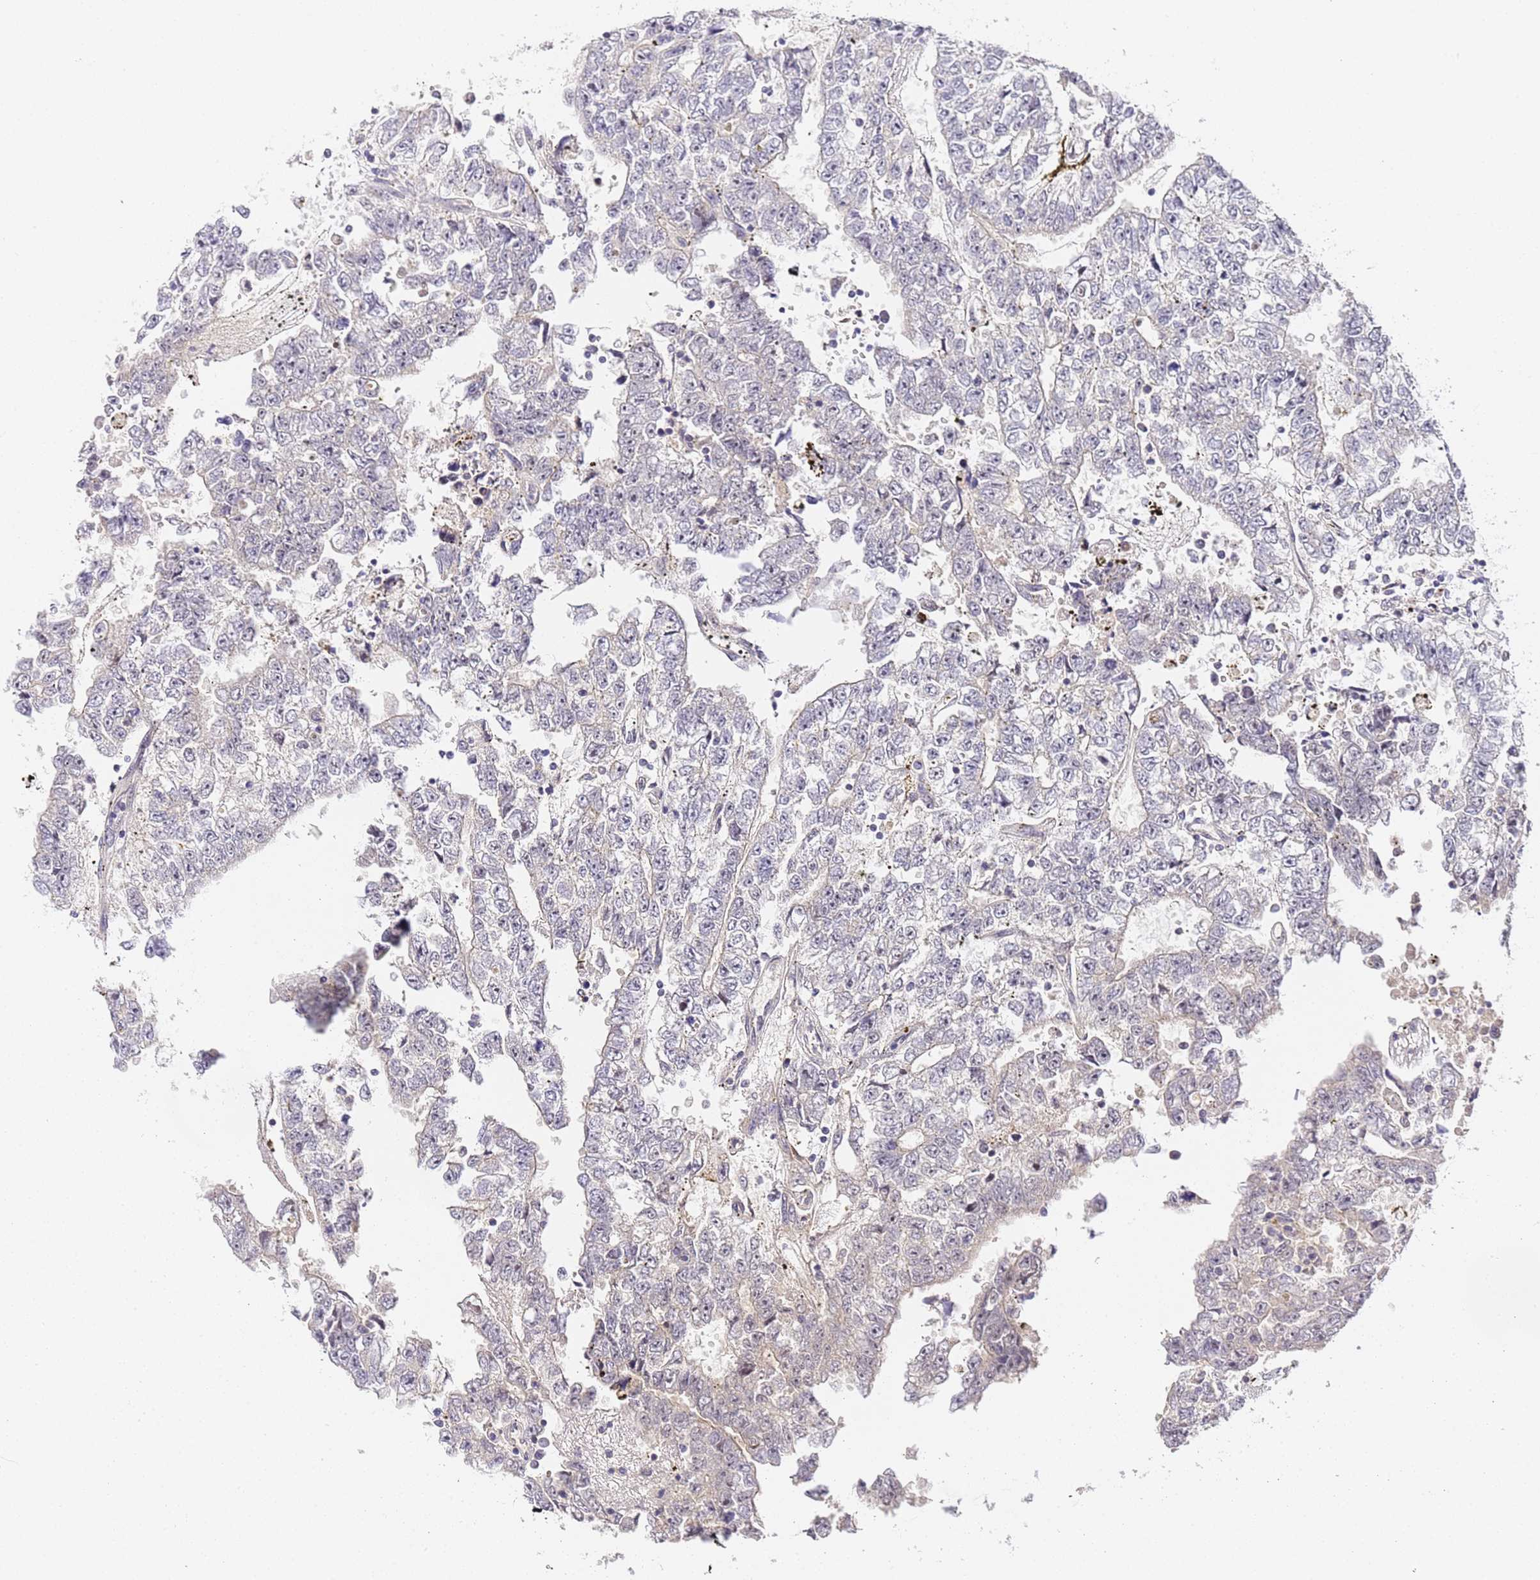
{"staining": {"intensity": "negative", "quantity": "none", "location": "none"}, "tissue": "testis cancer", "cell_type": "Tumor cells", "image_type": "cancer", "snomed": [{"axis": "morphology", "description": "Carcinoma, Embryonal, NOS"}, {"axis": "topography", "description": "Testis"}], "caption": "The photomicrograph displays no significant positivity in tumor cells of testis embryonal carcinoma.", "gene": "LSM3", "patient": {"sex": "male", "age": 25}}